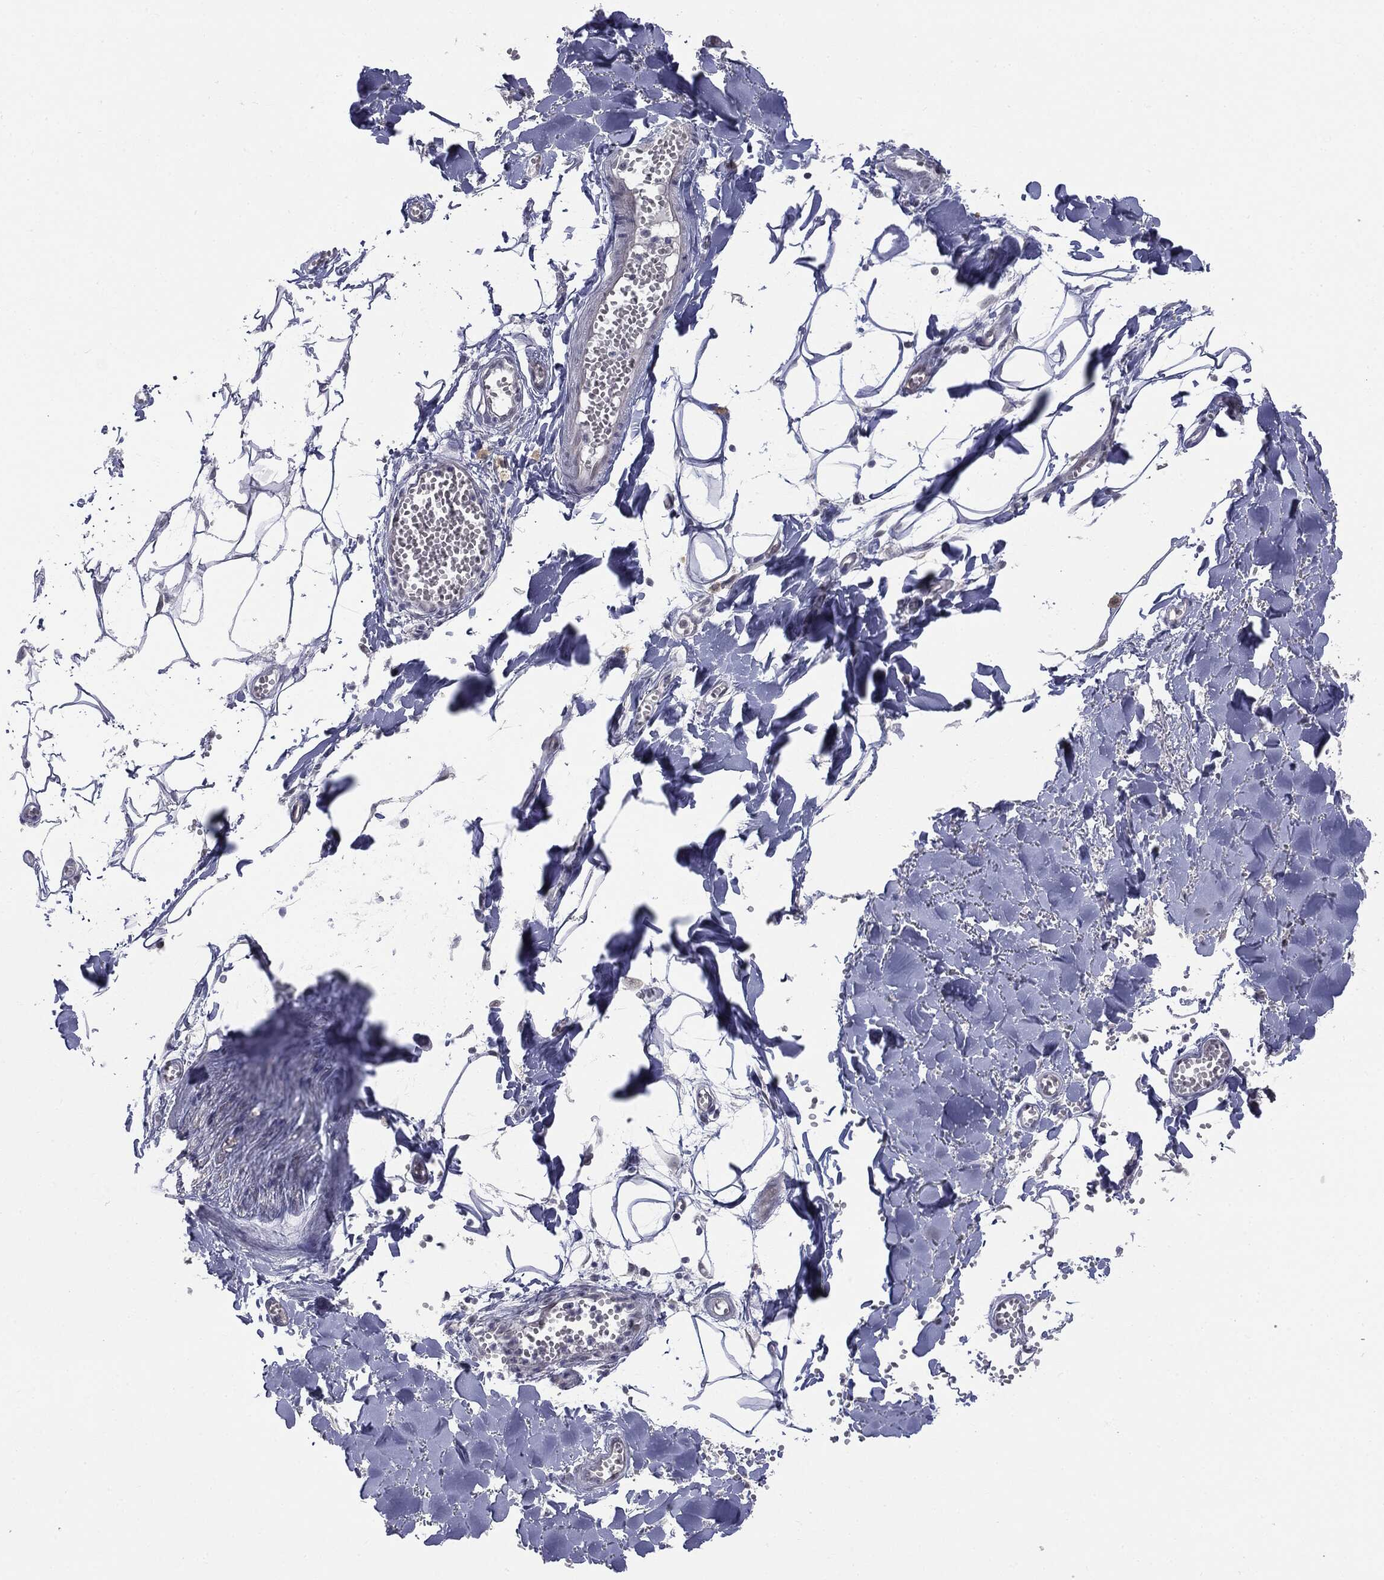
{"staining": {"intensity": "negative", "quantity": "none", "location": "none"}, "tissue": "soft tissue", "cell_type": "Fibroblasts", "image_type": "normal", "snomed": [{"axis": "morphology", "description": "Normal tissue, NOS"}, {"axis": "morphology", "description": "Squamous cell carcinoma, NOS"}, {"axis": "topography", "description": "Cartilage tissue"}, {"axis": "topography", "description": "Lung"}], "caption": "Fibroblasts are negative for brown protein staining in benign soft tissue. (DAB immunohistochemistry visualized using brightfield microscopy, high magnification).", "gene": "SLC5A5", "patient": {"sex": "male", "age": 66}}